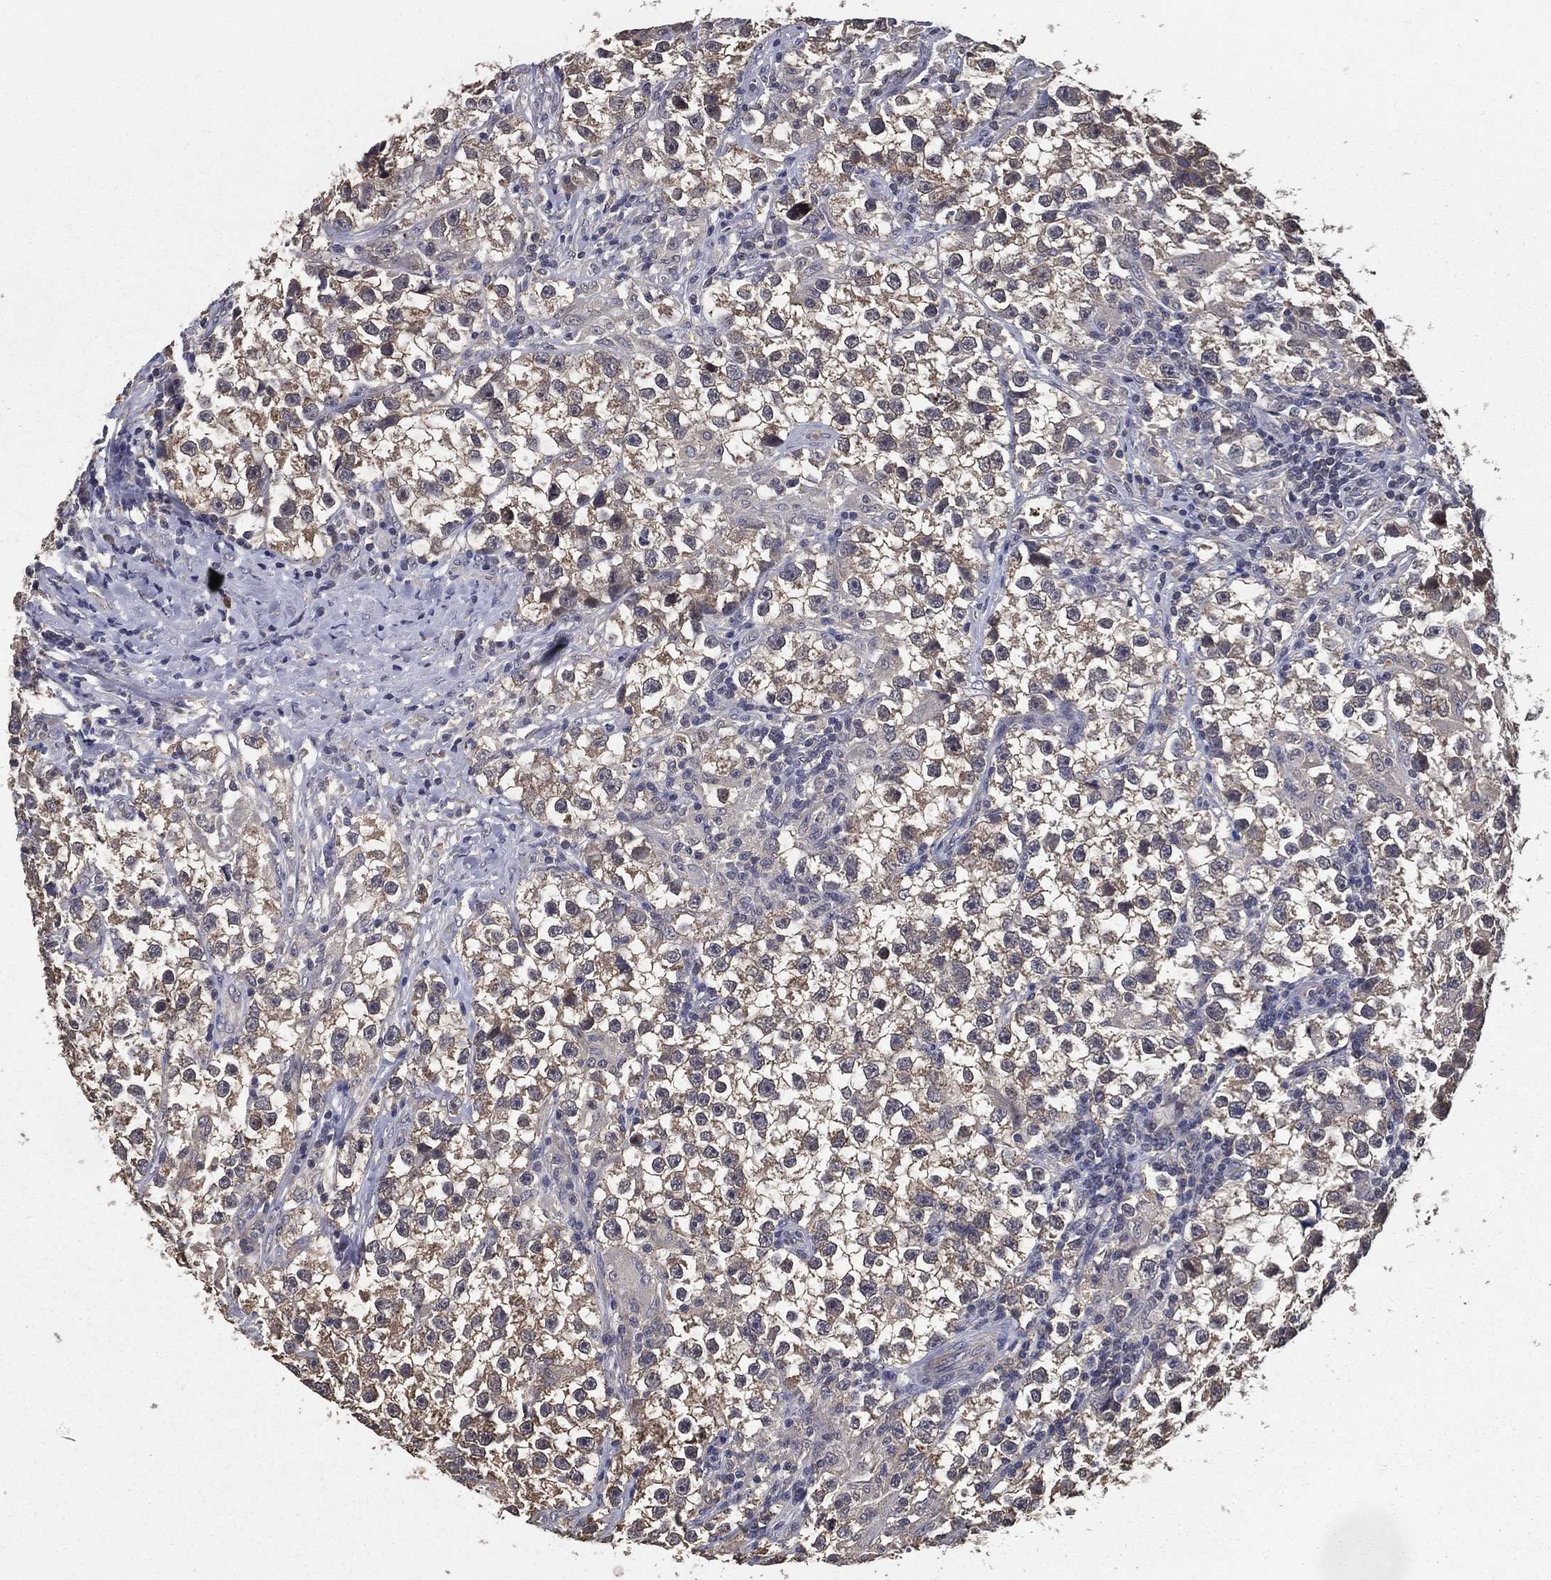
{"staining": {"intensity": "weak", "quantity": ">75%", "location": "cytoplasmic/membranous"}, "tissue": "testis cancer", "cell_type": "Tumor cells", "image_type": "cancer", "snomed": [{"axis": "morphology", "description": "Seminoma, NOS"}, {"axis": "topography", "description": "Testis"}], "caption": "About >75% of tumor cells in human testis cancer exhibit weak cytoplasmic/membranous protein staining as visualized by brown immunohistochemical staining.", "gene": "PCNT", "patient": {"sex": "male", "age": 46}}